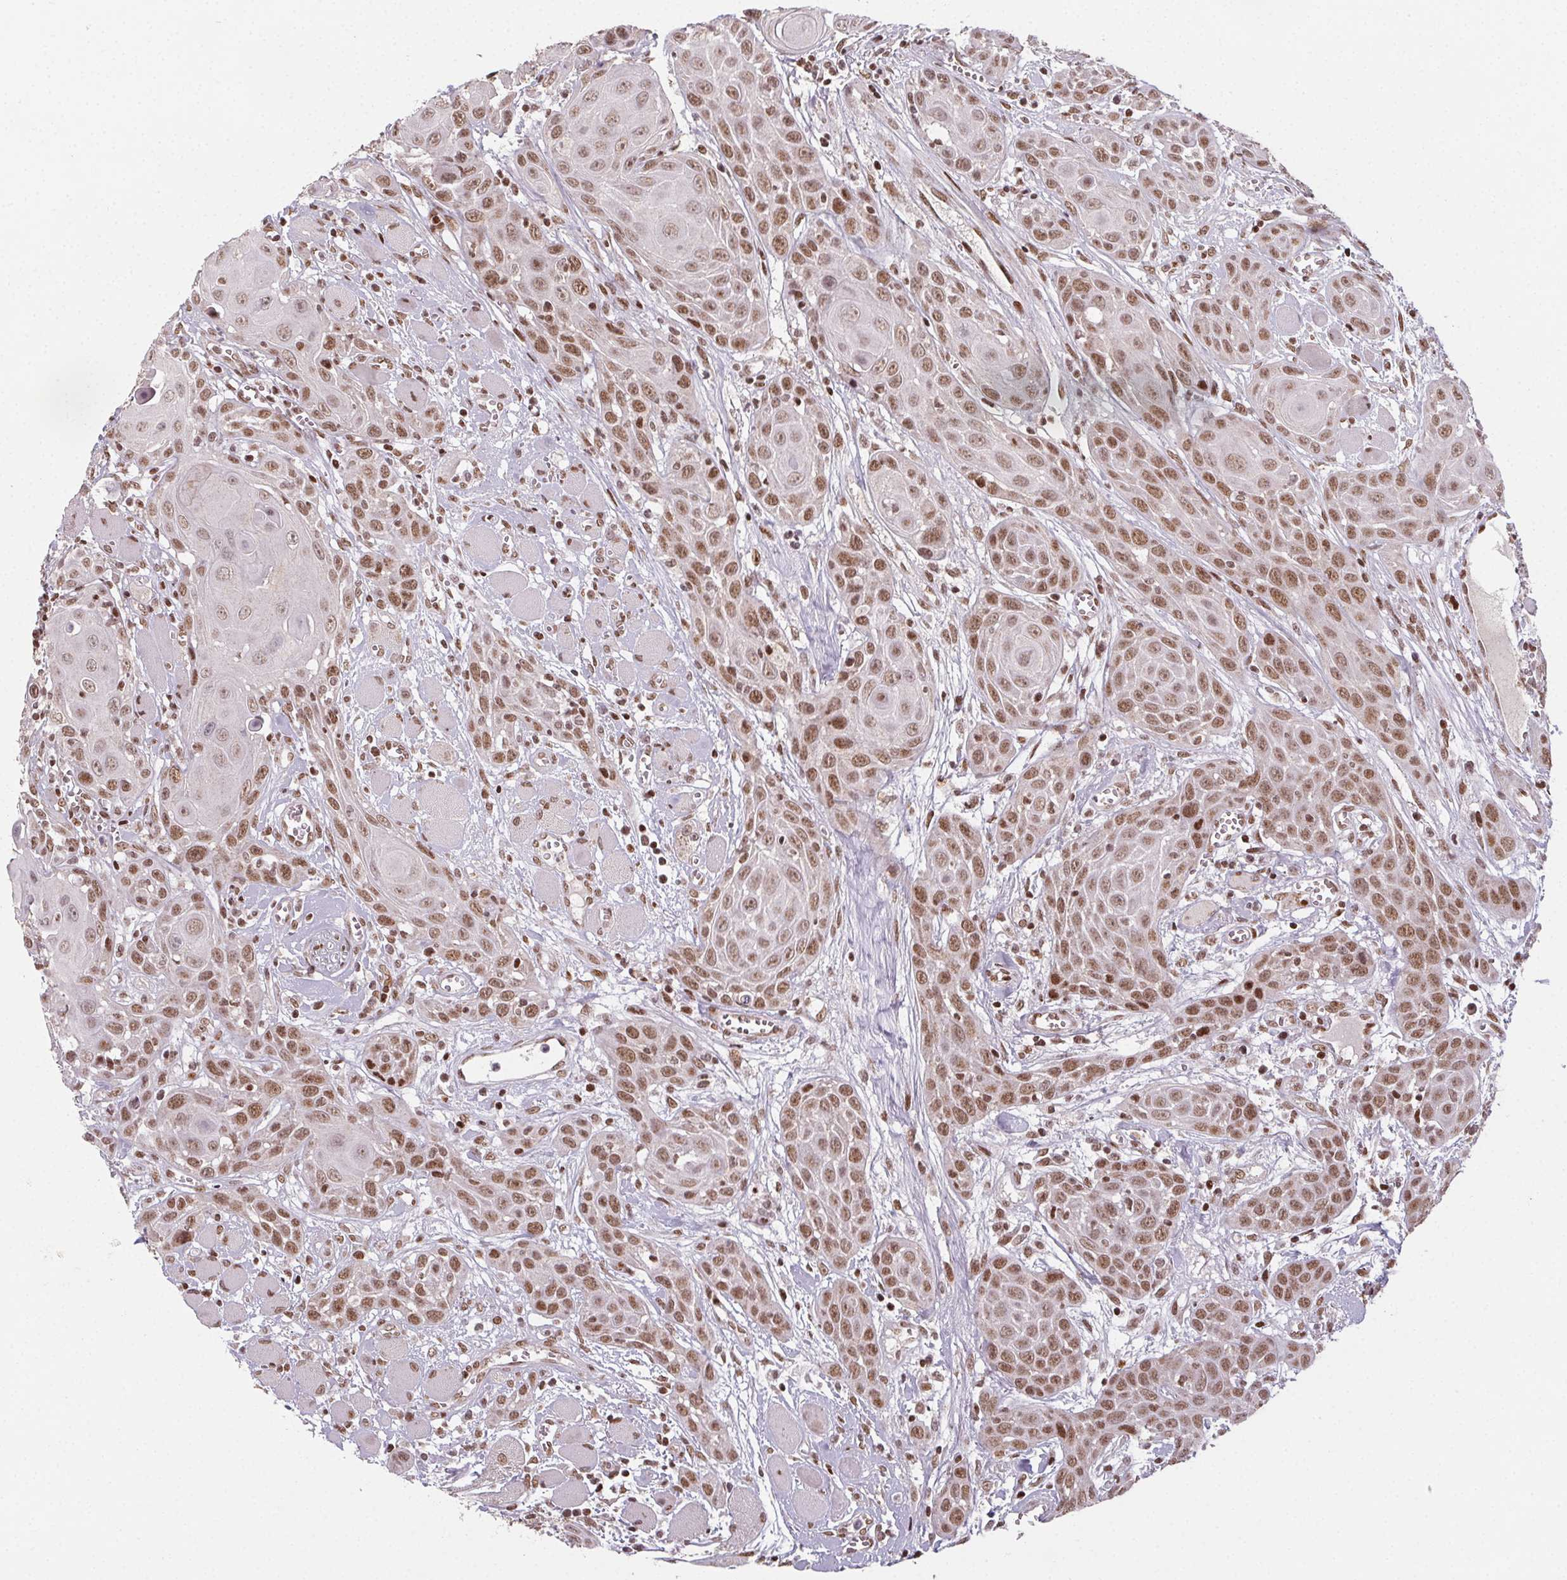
{"staining": {"intensity": "moderate", "quantity": ">75%", "location": "nuclear"}, "tissue": "head and neck cancer", "cell_type": "Tumor cells", "image_type": "cancer", "snomed": [{"axis": "morphology", "description": "Squamous cell carcinoma, NOS"}, {"axis": "topography", "description": "Head-Neck"}], "caption": "Immunohistochemical staining of human squamous cell carcinoma (head and neck) reveals medium levels of moderate nuclear protein positivity in approximately >75% of tumor cells.", "gene": "KMT2A", "patient": {"sex": "female", "age": 80}}